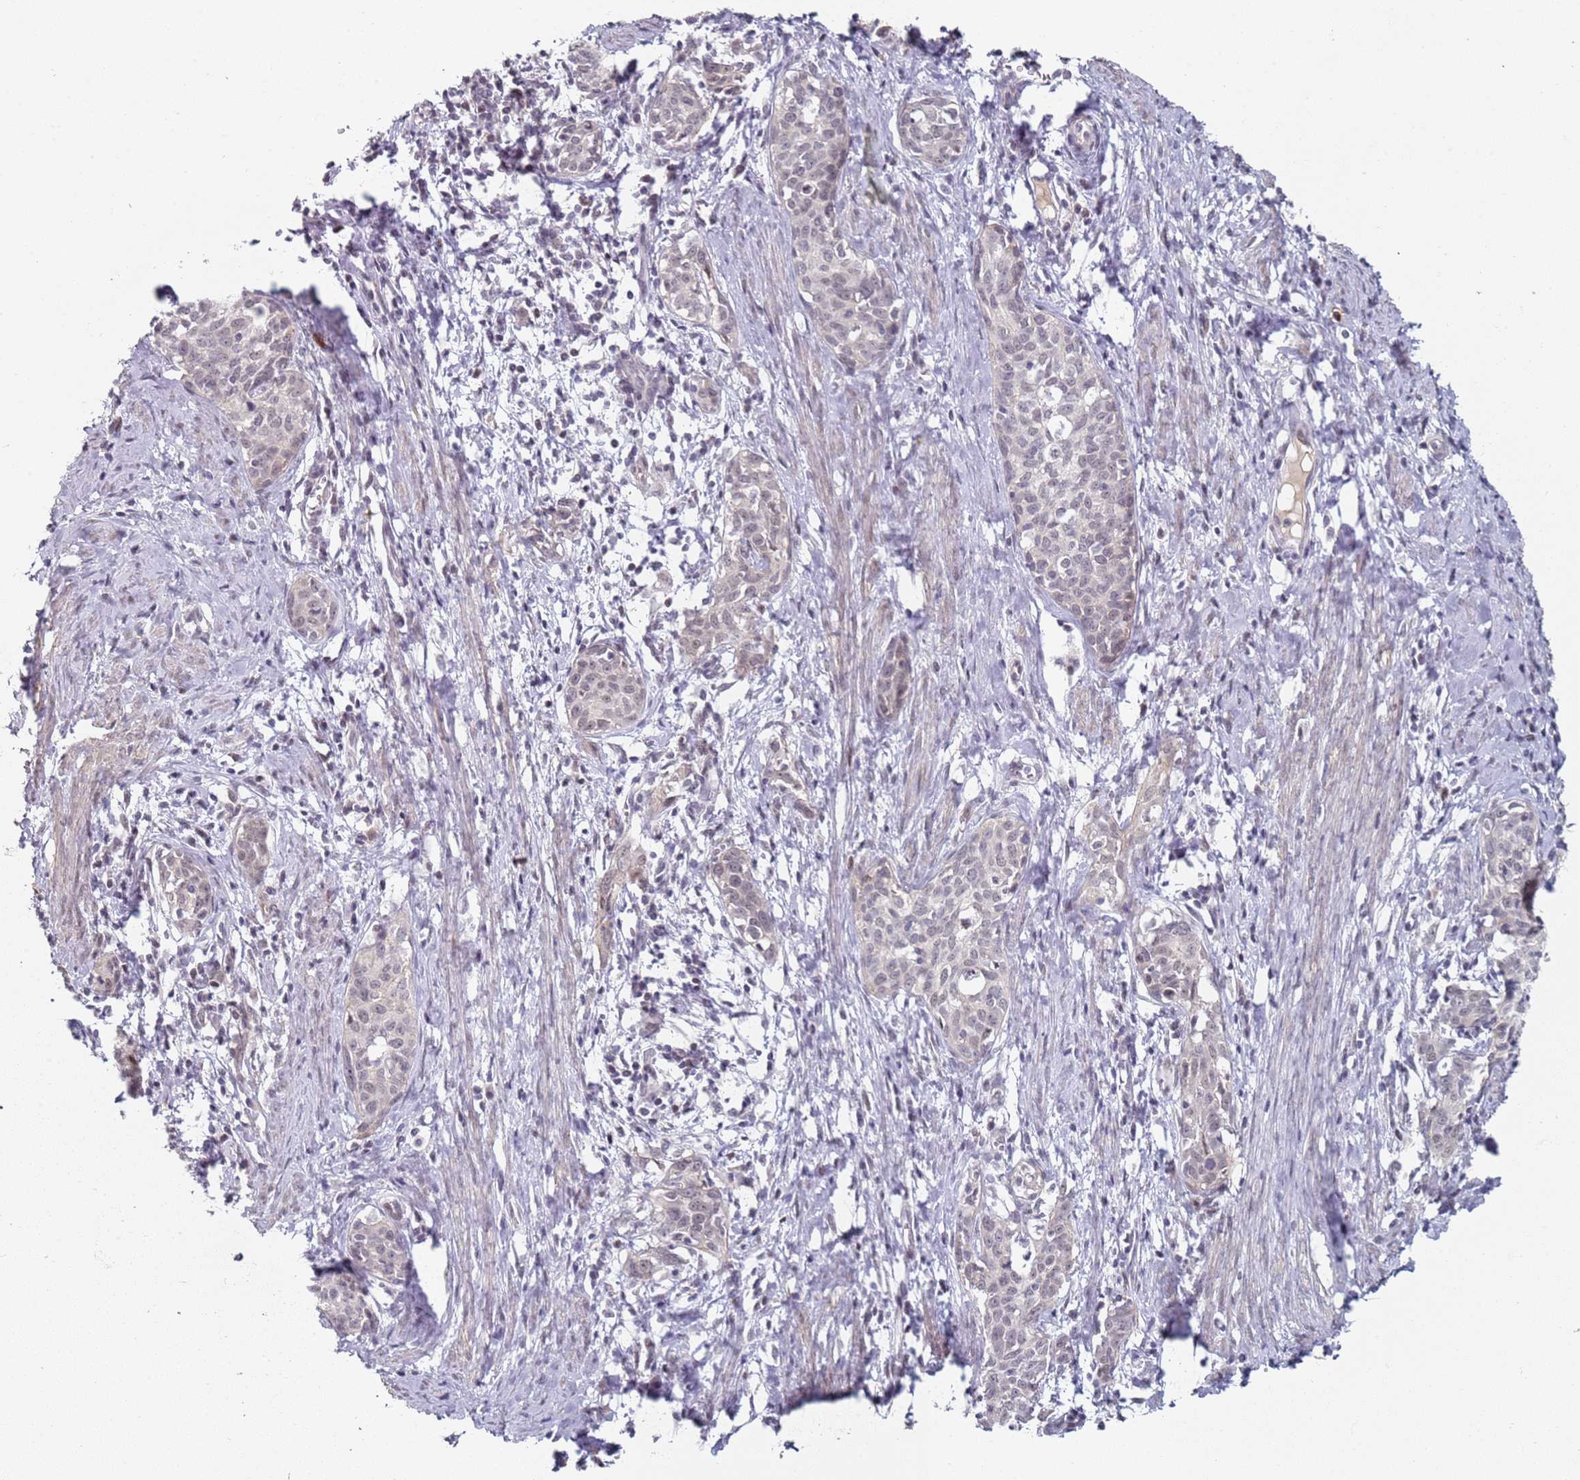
{"staining": {"intensity": "weak", "quantity": ">75%", "location": "nuclear"}, "tissue": "cervical cancer", "cell_type": "Tumor cells", "image_type": "cancer", "snomed": [{"axis": "morphology", "description": "Squamous cell carcinoma, NOS"}, {"axis": "topography", "description": "Cervix"}], "caption": "IHC staining of cervical squamous cell carcinoma, which shows low levels of weak nuclear staining in approximately >75% of tumor cells indicating weak nuclear protein positivity. The staining was performed using DAB (brown) for protein detection and nuclei were counterstained in hematoxylin (blue).", "gene": "ATF6B", "patient": {"sex": "female", "age": 52}}